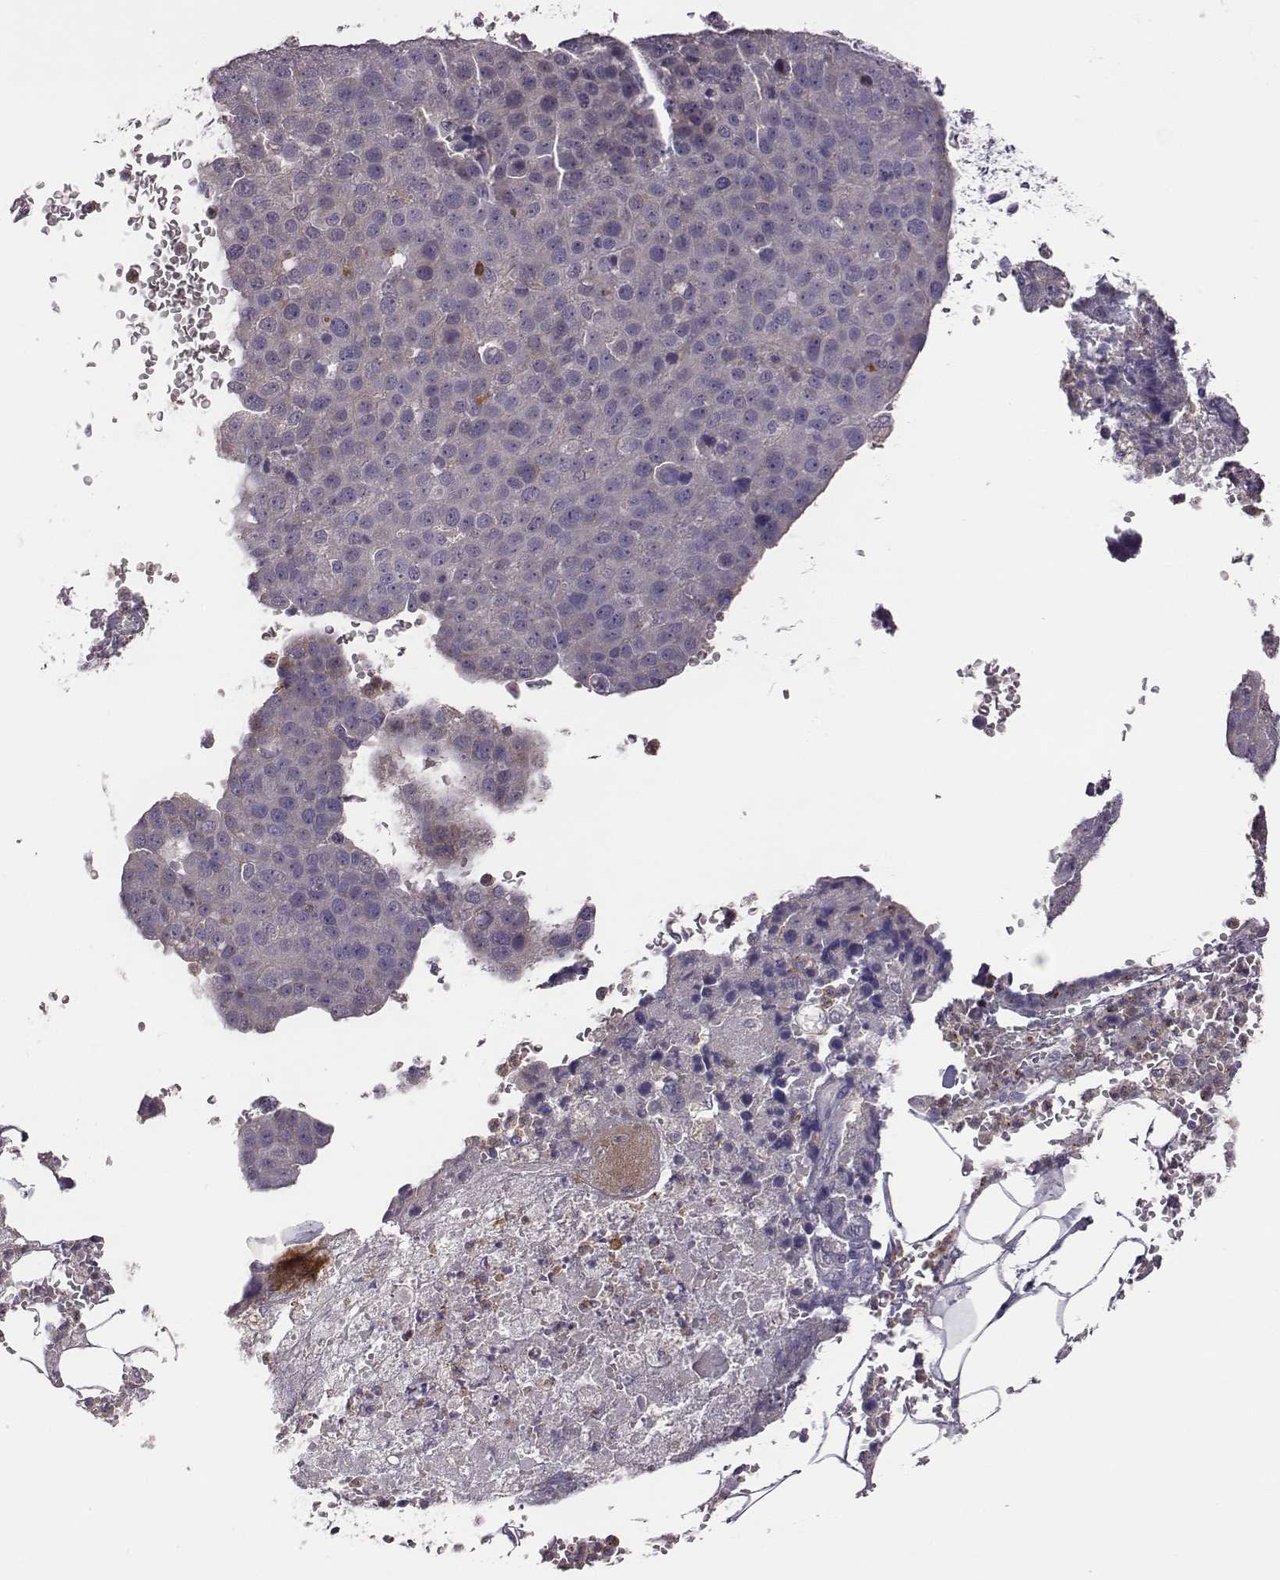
{"staining": {"intensity": "negative", "quantity": "none", "location": "none"}, "tissue": "pancreatic cancer", "cell_type": "Tumor cells", "image_type": "cancer", "snomed": [{"axis": "morphology", "description": "Adenocarcinoma, NOS"}, {"axis": "topography", "description": "Pancreas"}], "caption": "The immunohistochemistry (IHC) photomicrograph has no significant staining in tumor cells of pancreatic adenocarcinoma tissue. (DAB (3,3'-diaminobenzidine) IHC with hematoxylin counter stain).", "gene": "KMO", "patient": {"sex": "female", "age": 61}}